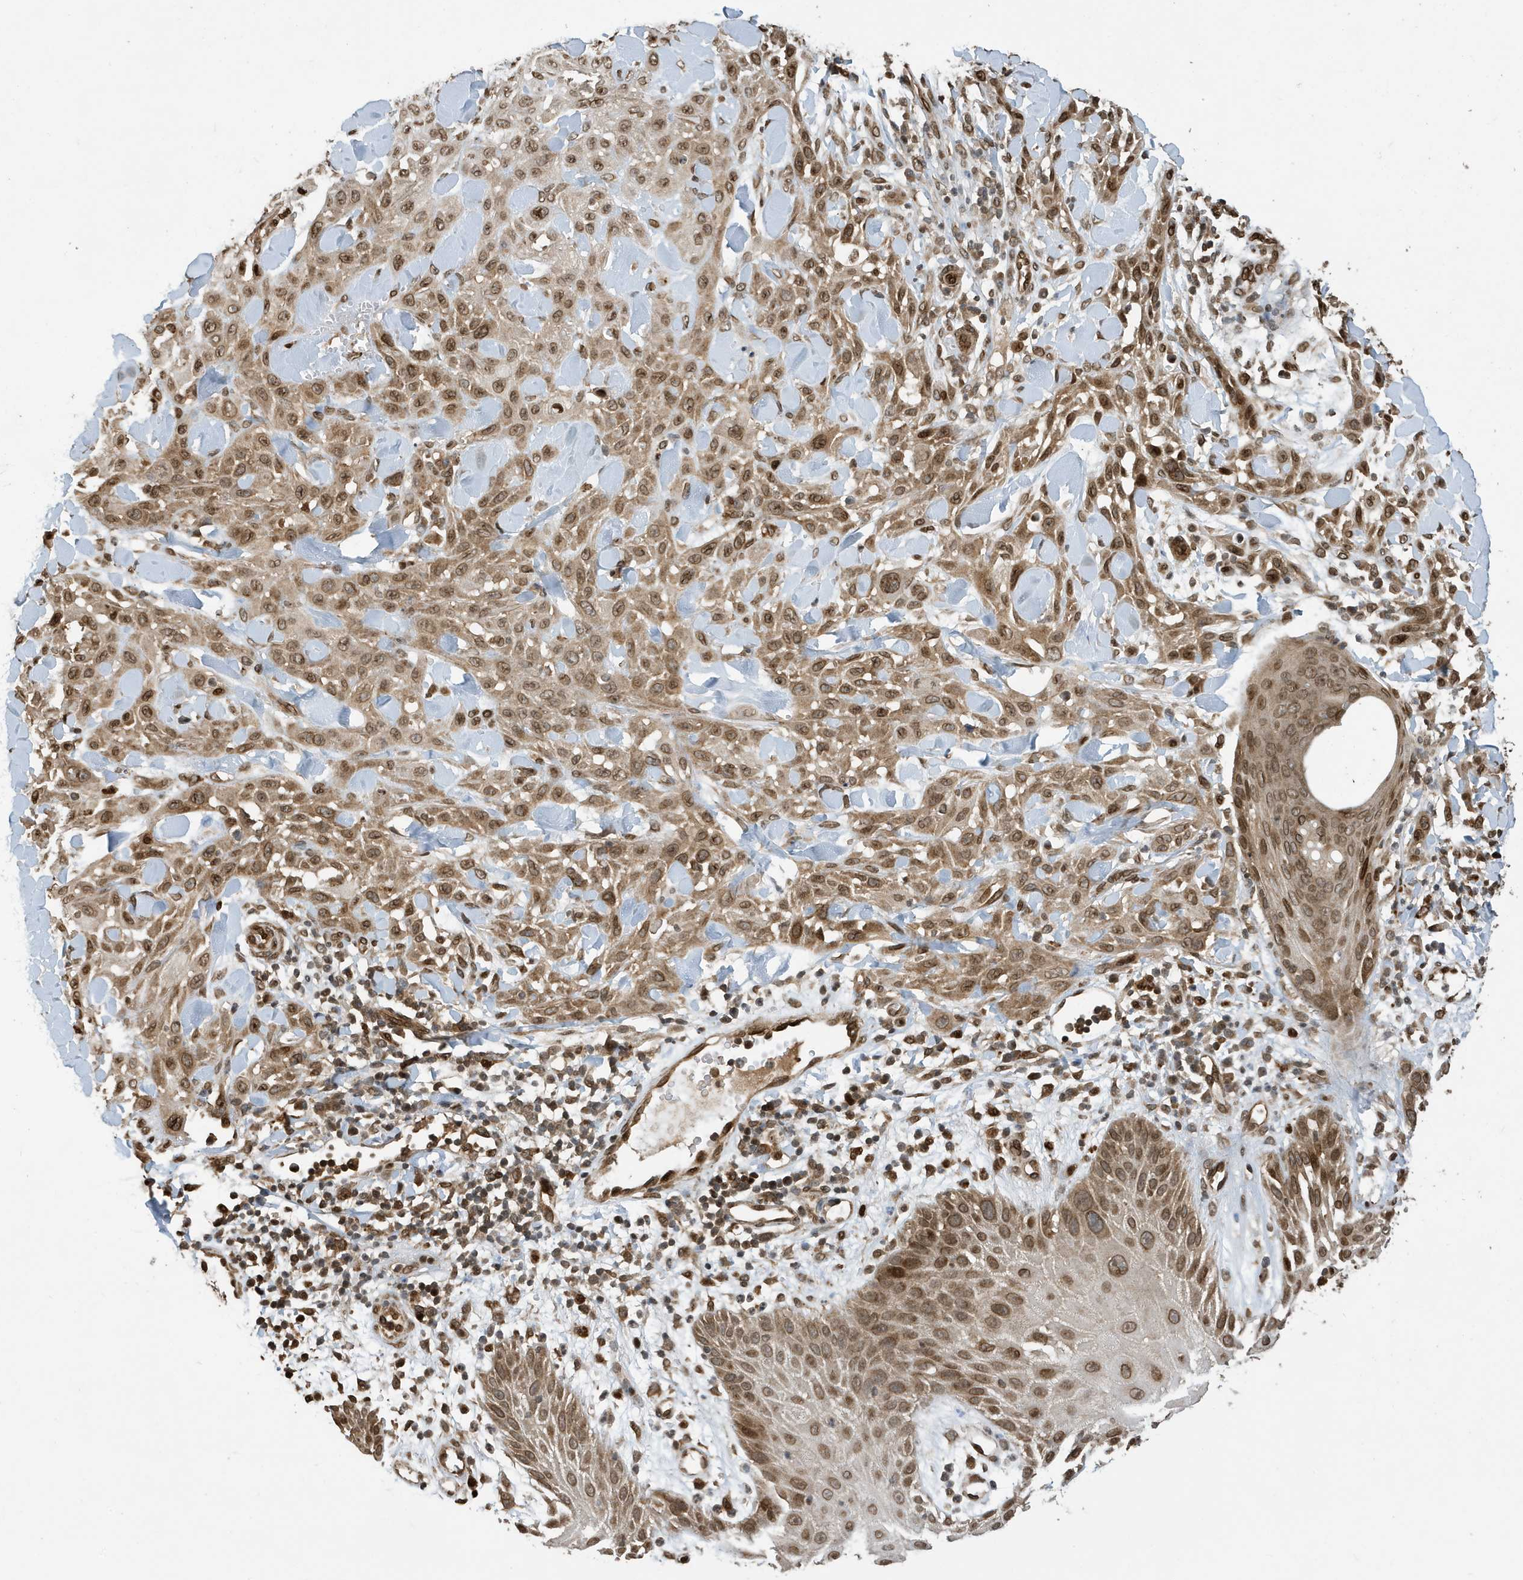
{"staining": {"intensity": "moderate", "quantity": ">75%", "location": "cytoplasmic/membranous,nuclear"}, "tissue": "skin cancer", "cell_type": "Tumor cells", "image_type": "cancer", "snomed": [{"axis": "morphology", "description": "Squamous cell carcinoma, NOS"}, {"axis": "topography", "description": "Skin"}], "caption": "Protein positivity by immunohistochemistry exhibits moderate cytoplasmic/membranous and nuclear expression in approximately >75% of tumor cells in squamous cell carcinoma (skin).", "gene": "DUSP18", "patient": {"sex": "male", "age": 24}}